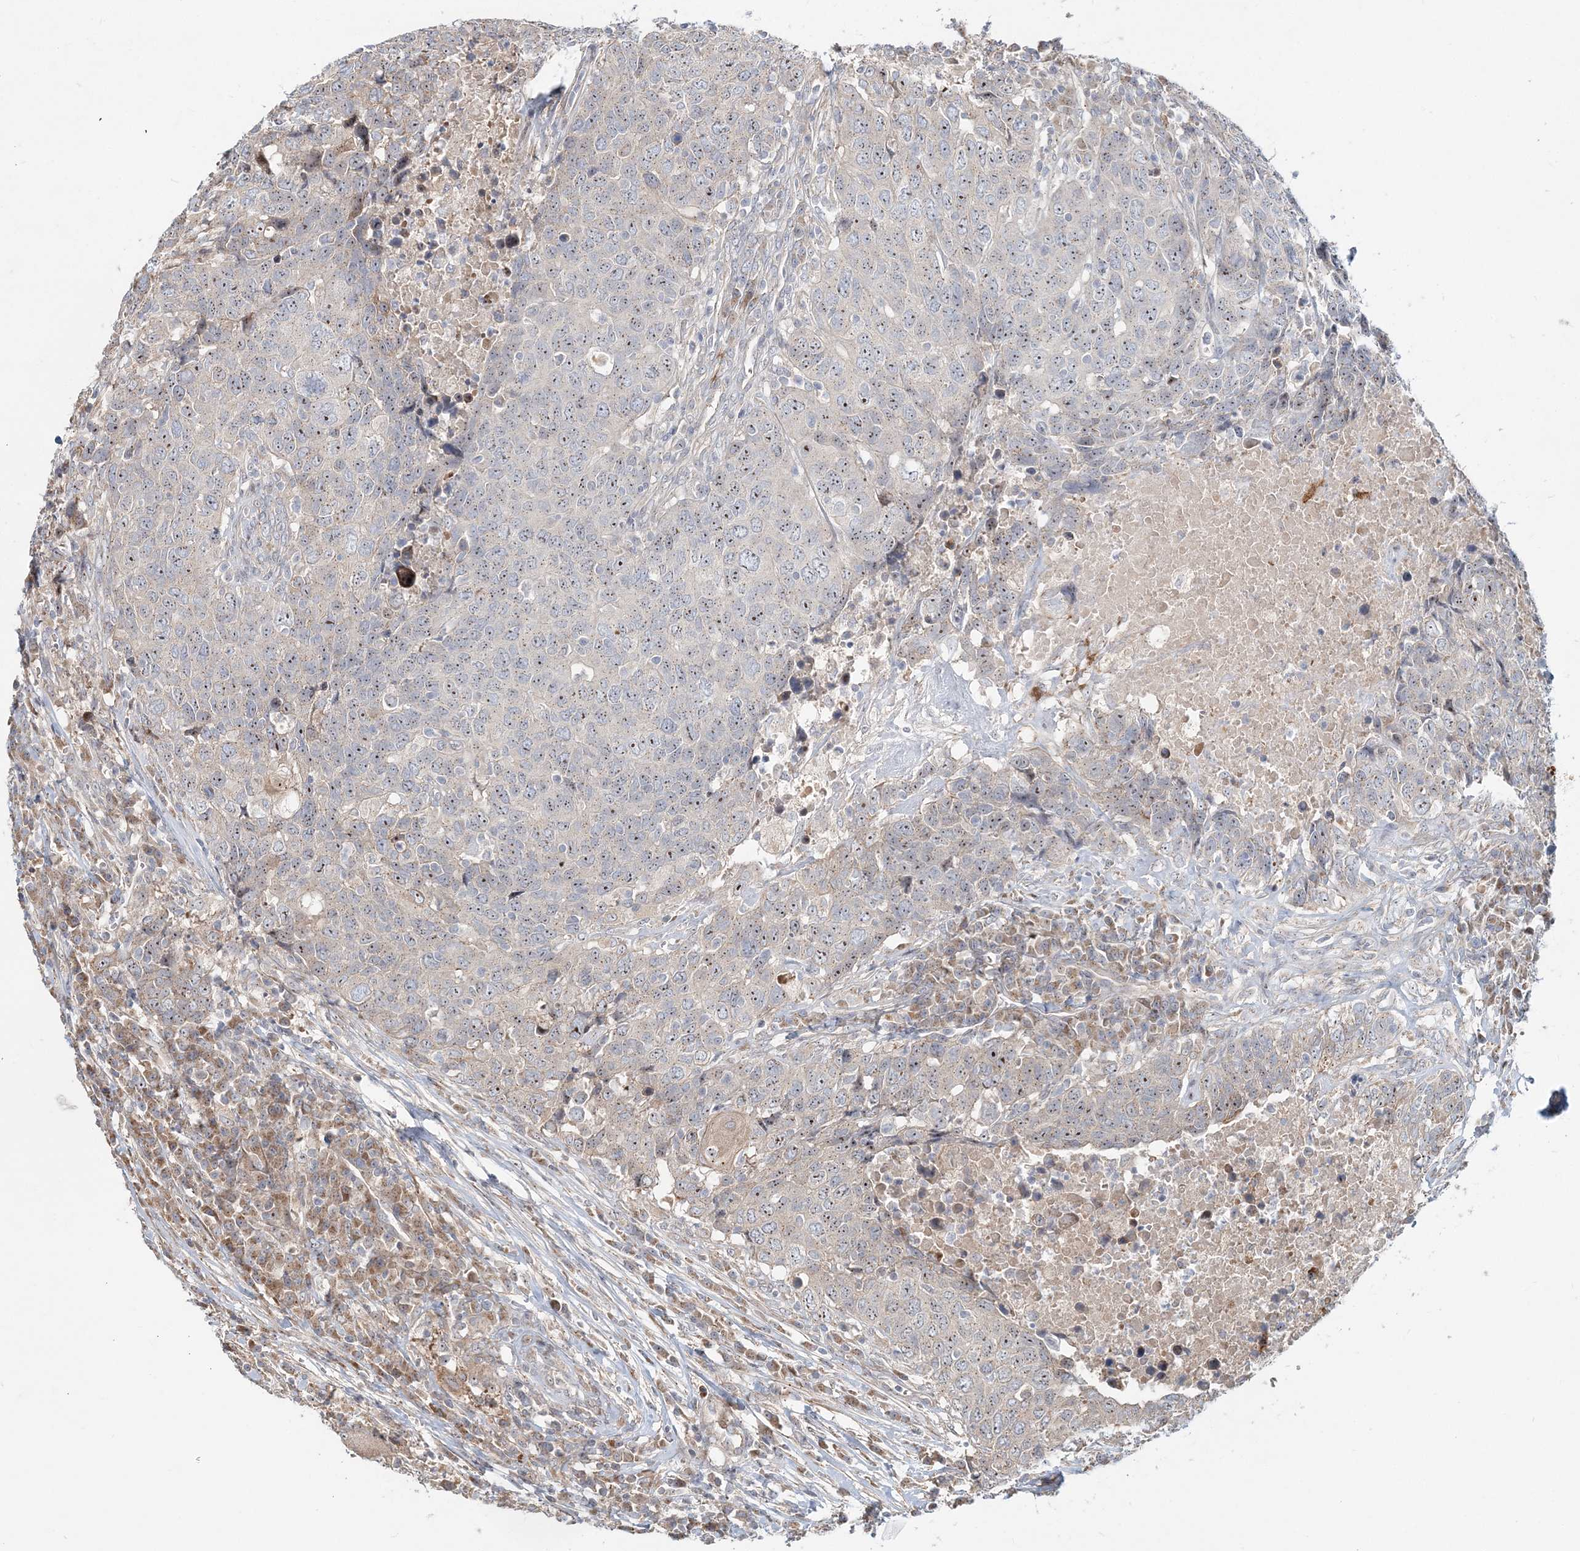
{"staining": {"intensity": "weak", "quantity": "25%-75%", "location": "nuclear"}, "tissue": "head and neck cancer", "cell_type": "Tumor cells", "image_type": "cancer", "snomed": [{"axis": "morphology", "description": "Squamous cell carcinoma, NOS"}, {"axis": "topography", "description": "Head-Neck"}], "caption": "Immunohistochemical staining of human squamous cell carcinoma (head and neck) displays low levels of weak nuclear positivity in approximately 25%-75% of tumor cells.", "gene": "CXXC5", "patient": {"sex": "male", "age": 66}}